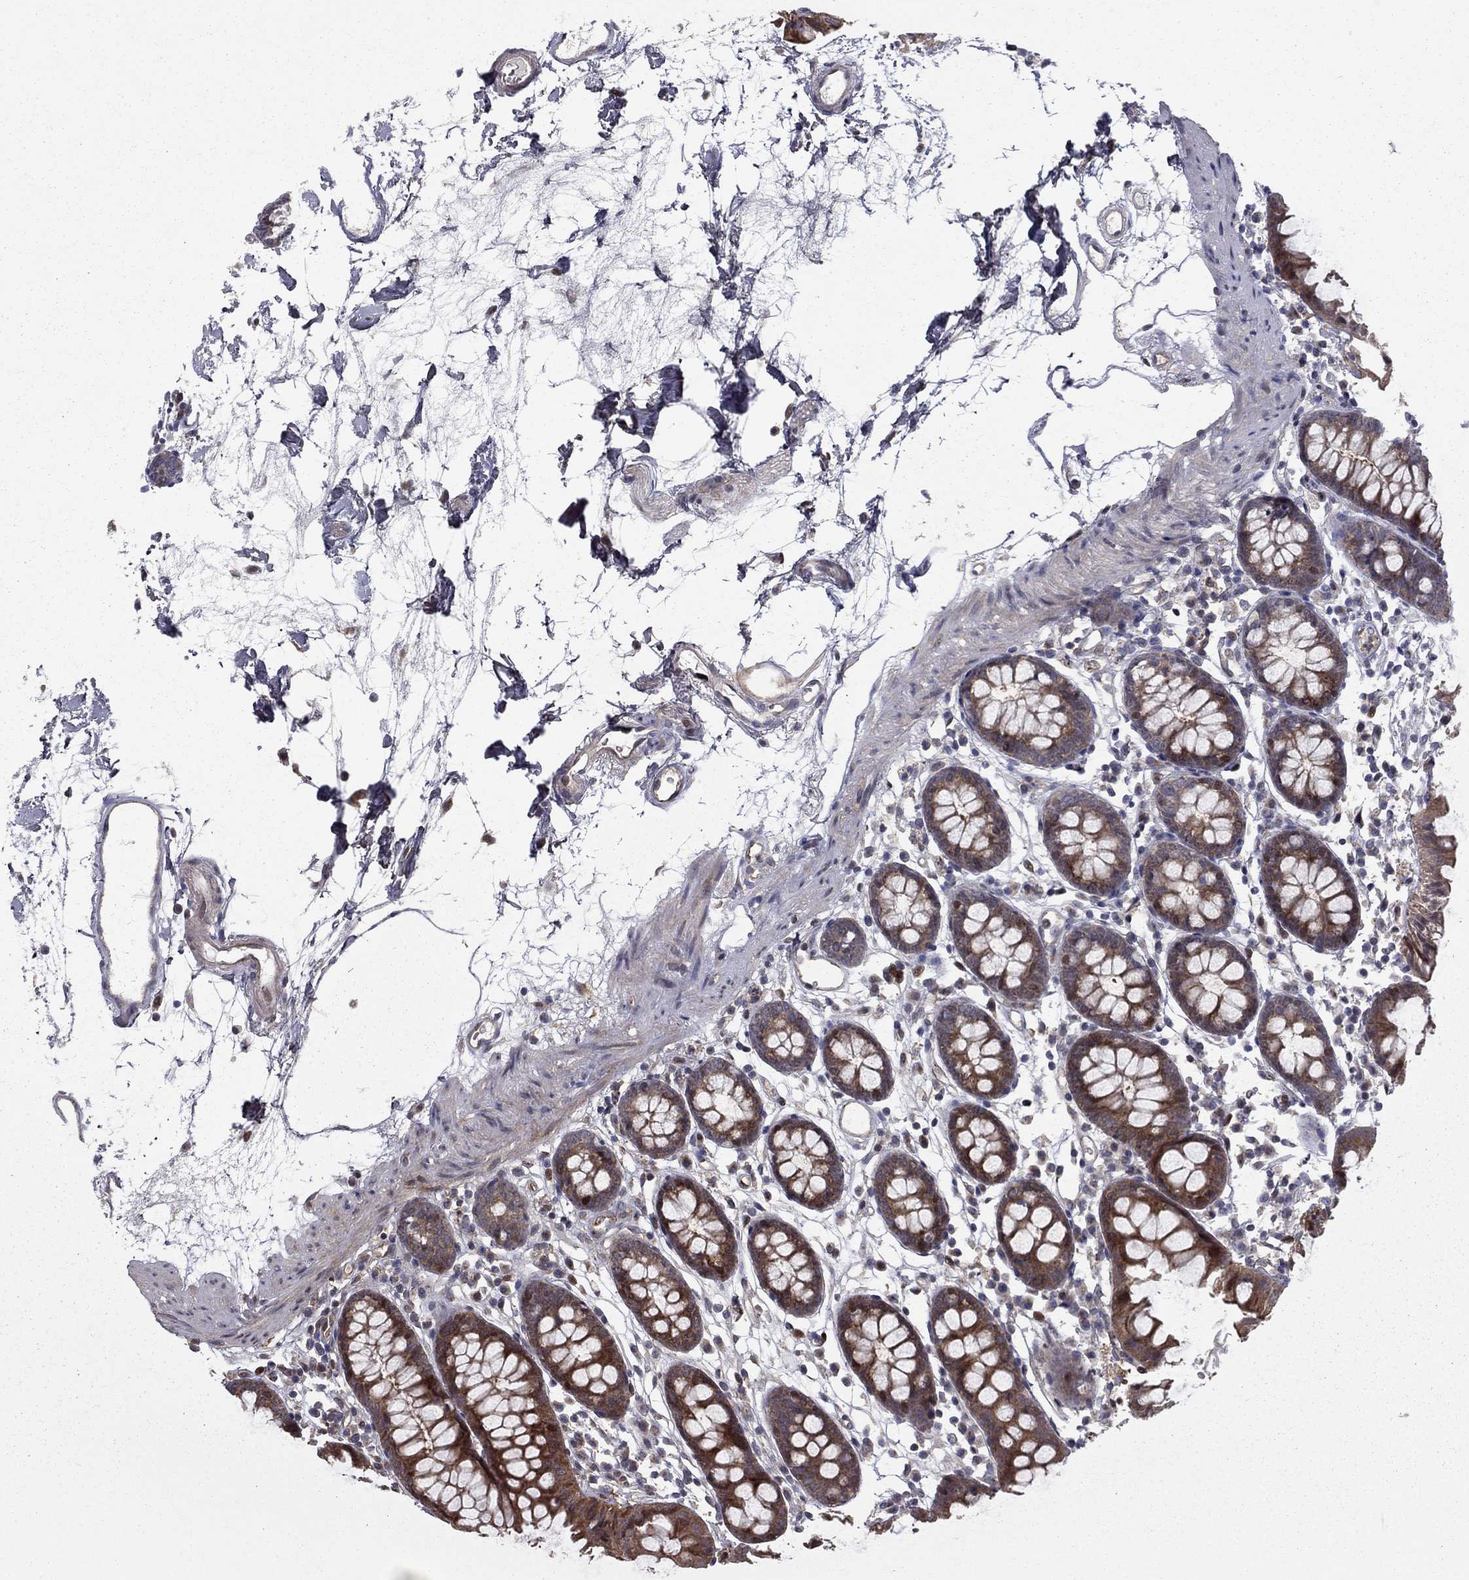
{"staining": {"intensity": "negative", "quantity": "none", "location": "none"}, "tissue": "colon", "cell_type": "Endothelial cells", "image_type": "normal", "snomed": [{"axis": "morphology", "description": "Normal tissue, NOS"}, {"axis": "topography", "description": "Colon"}], "caption": "There is no significant staining in endothelial cells of colon. The staining is performed using DAB (3,3'-diaminobenzidine) brown chromogen with nuclei counter-stained in using hematoxylin.", "gene": "DUSP7", "patient": {"sex": "female", "age": 84}}